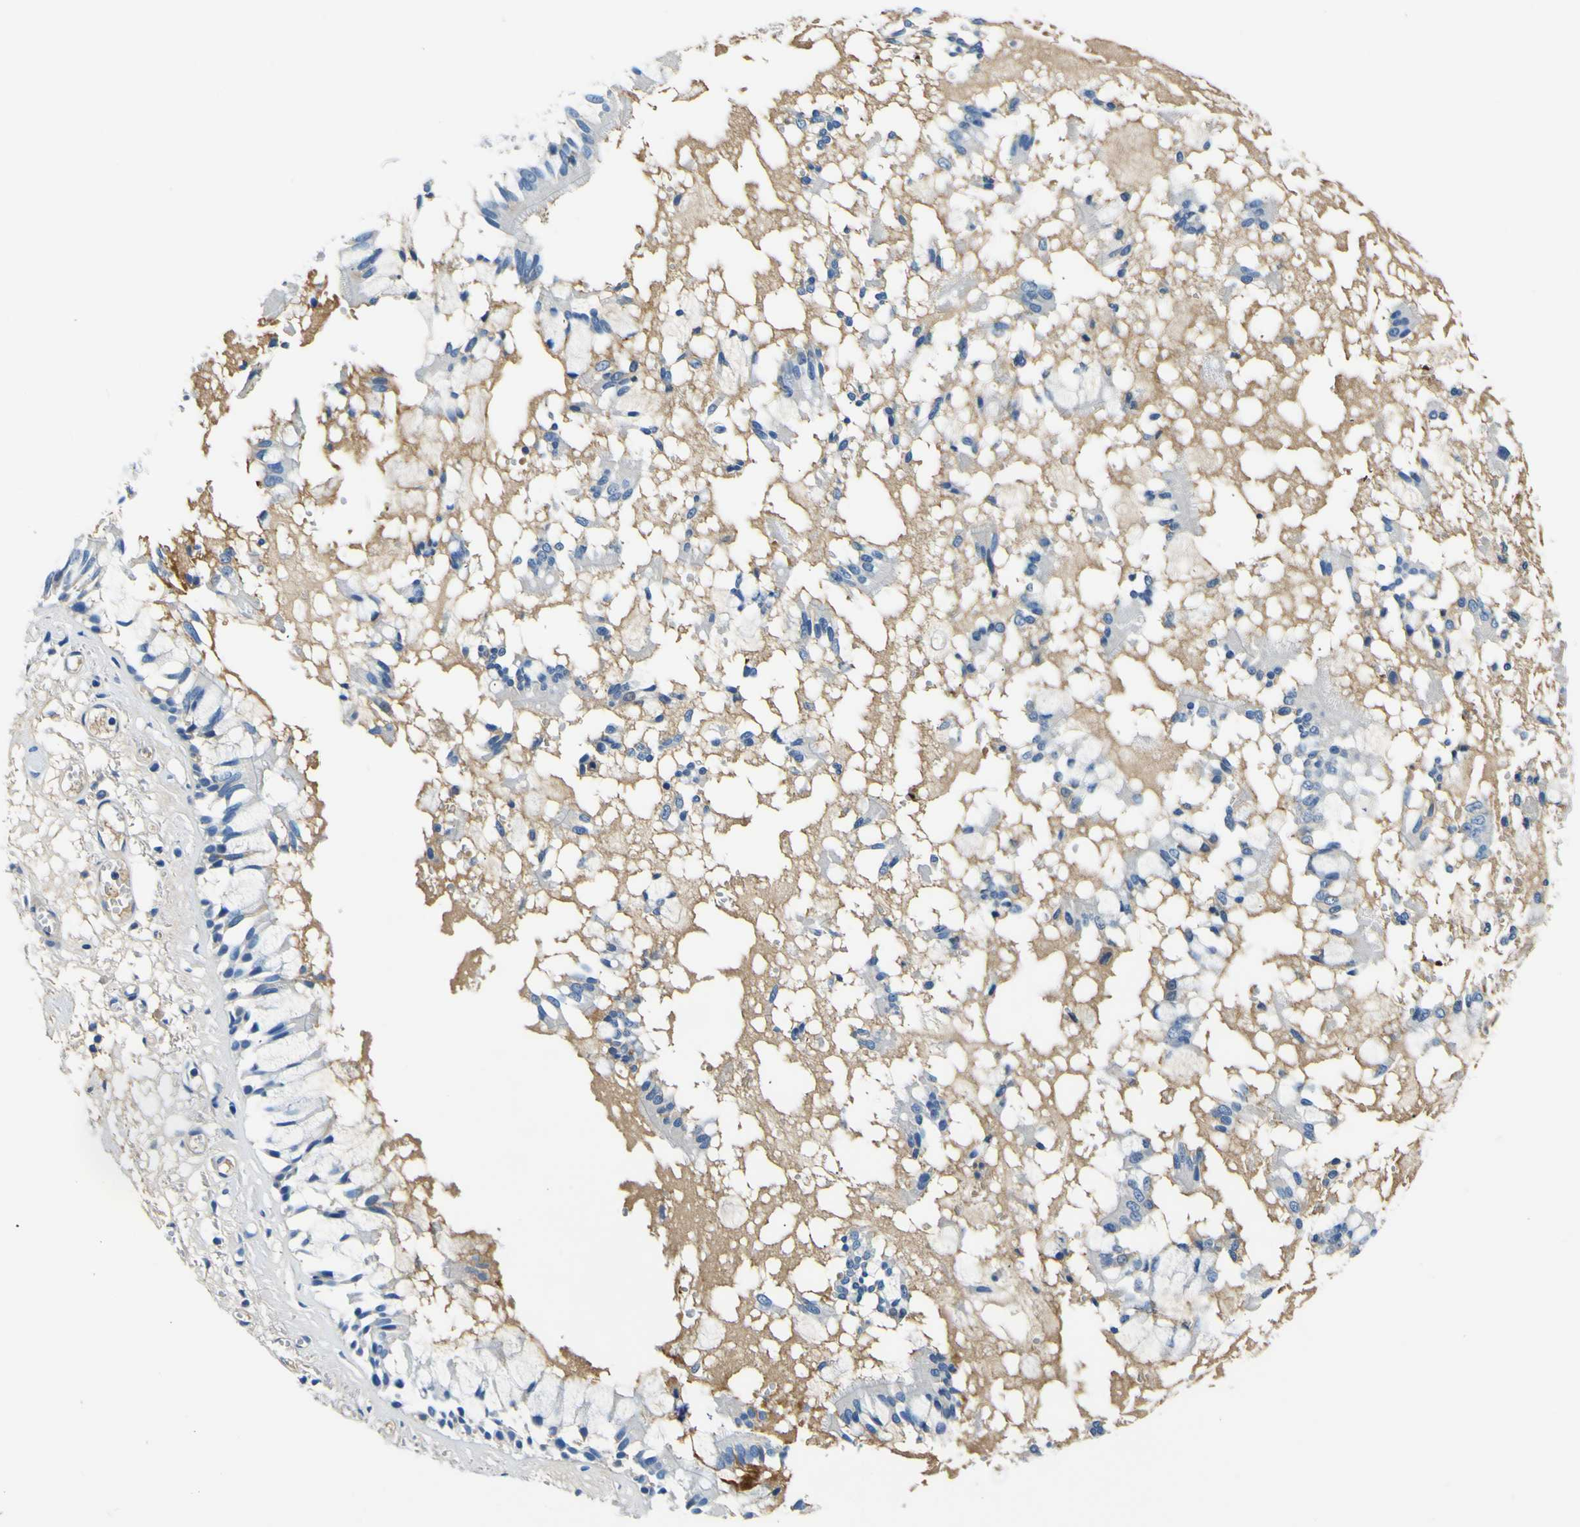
{"staining": {"intensity": "negative", "quantity": "none", "location": "none"}, "tissue": "bronchus", "cell_type": "Respiratory epithelial cells", "image_type": "normal", "snomed": [{"axis": "morphology", "description": "Normal tissue, NOS"}, {"axis": "morphology", "description": "Inflammation, NOS"}, {"axis": "topography", "description": "Cartilage tissue"}, {"axis": "topography", "description": "Lung"}], "caption": "This is an immunohistochemistry photomicrograph of benign bronchus. There is no positivity in respiratory epithelial cells.", "gene": "ADGRA2", "patient": {"sex": "male", "age": 71}}